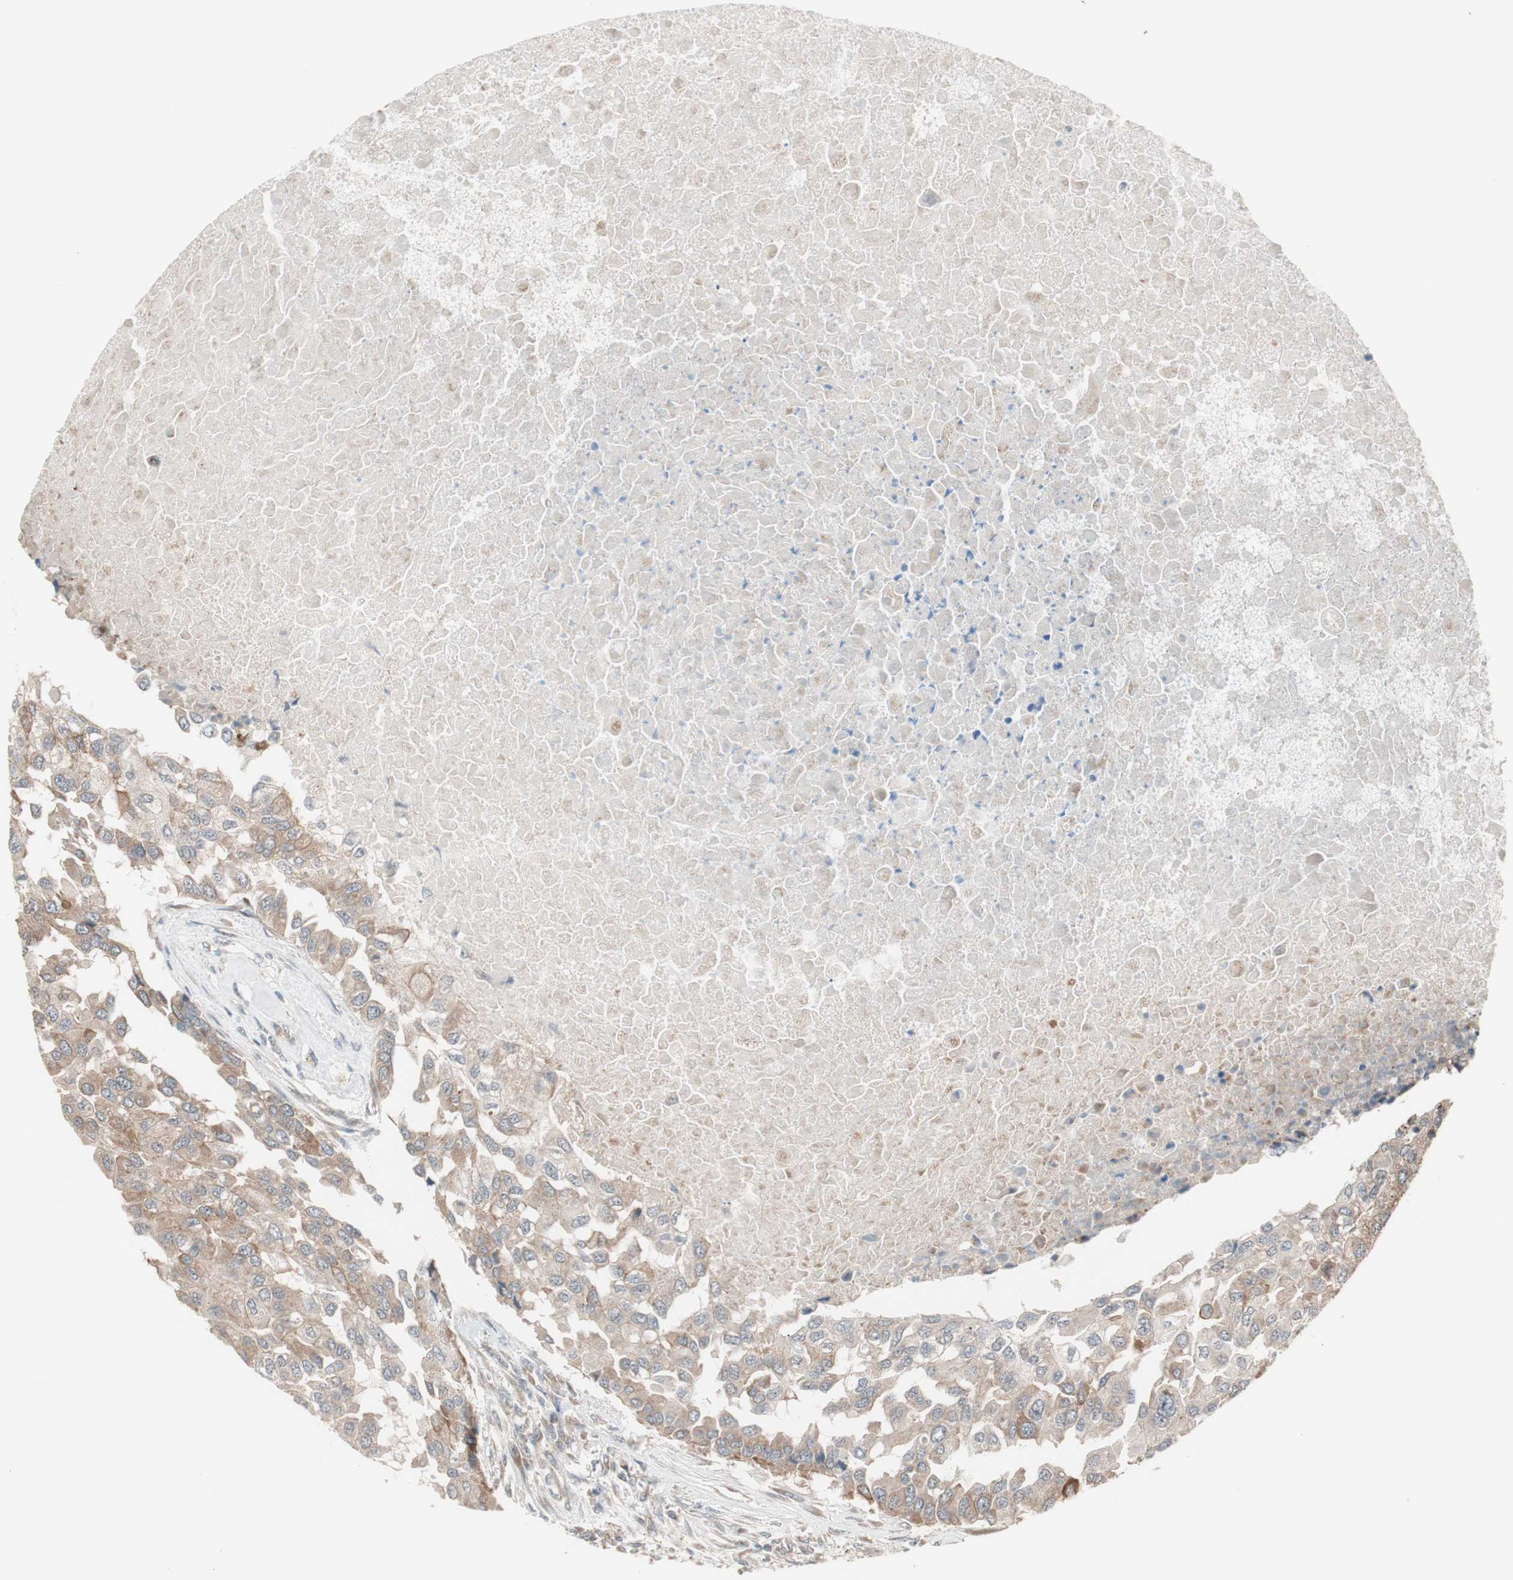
{"staining": {"intensity": "weak", "quantity": ">75%", "location": "cytoplasmic/membranous"}, "tissue": "breast cancer", "cell_type": "Tumor cells", "image_type": "cancer", "snomed": [{"axis": "morphology", "description": "Normal tissue, NOS"}, {"axis": "morphology", "description": "Duct carcinoma"}, {"axis": "topography", "description": "Breast"}], "caption": "A brown stain labels weak cytoplasmic/membranous positivity of a protein in human breast cancer (intraductal carcinoma) tumor cells. (IHC, brightfield microscopy, high magnification).", "gene": "FBXO5", "patient": {"sex": "female", "age": 49}}